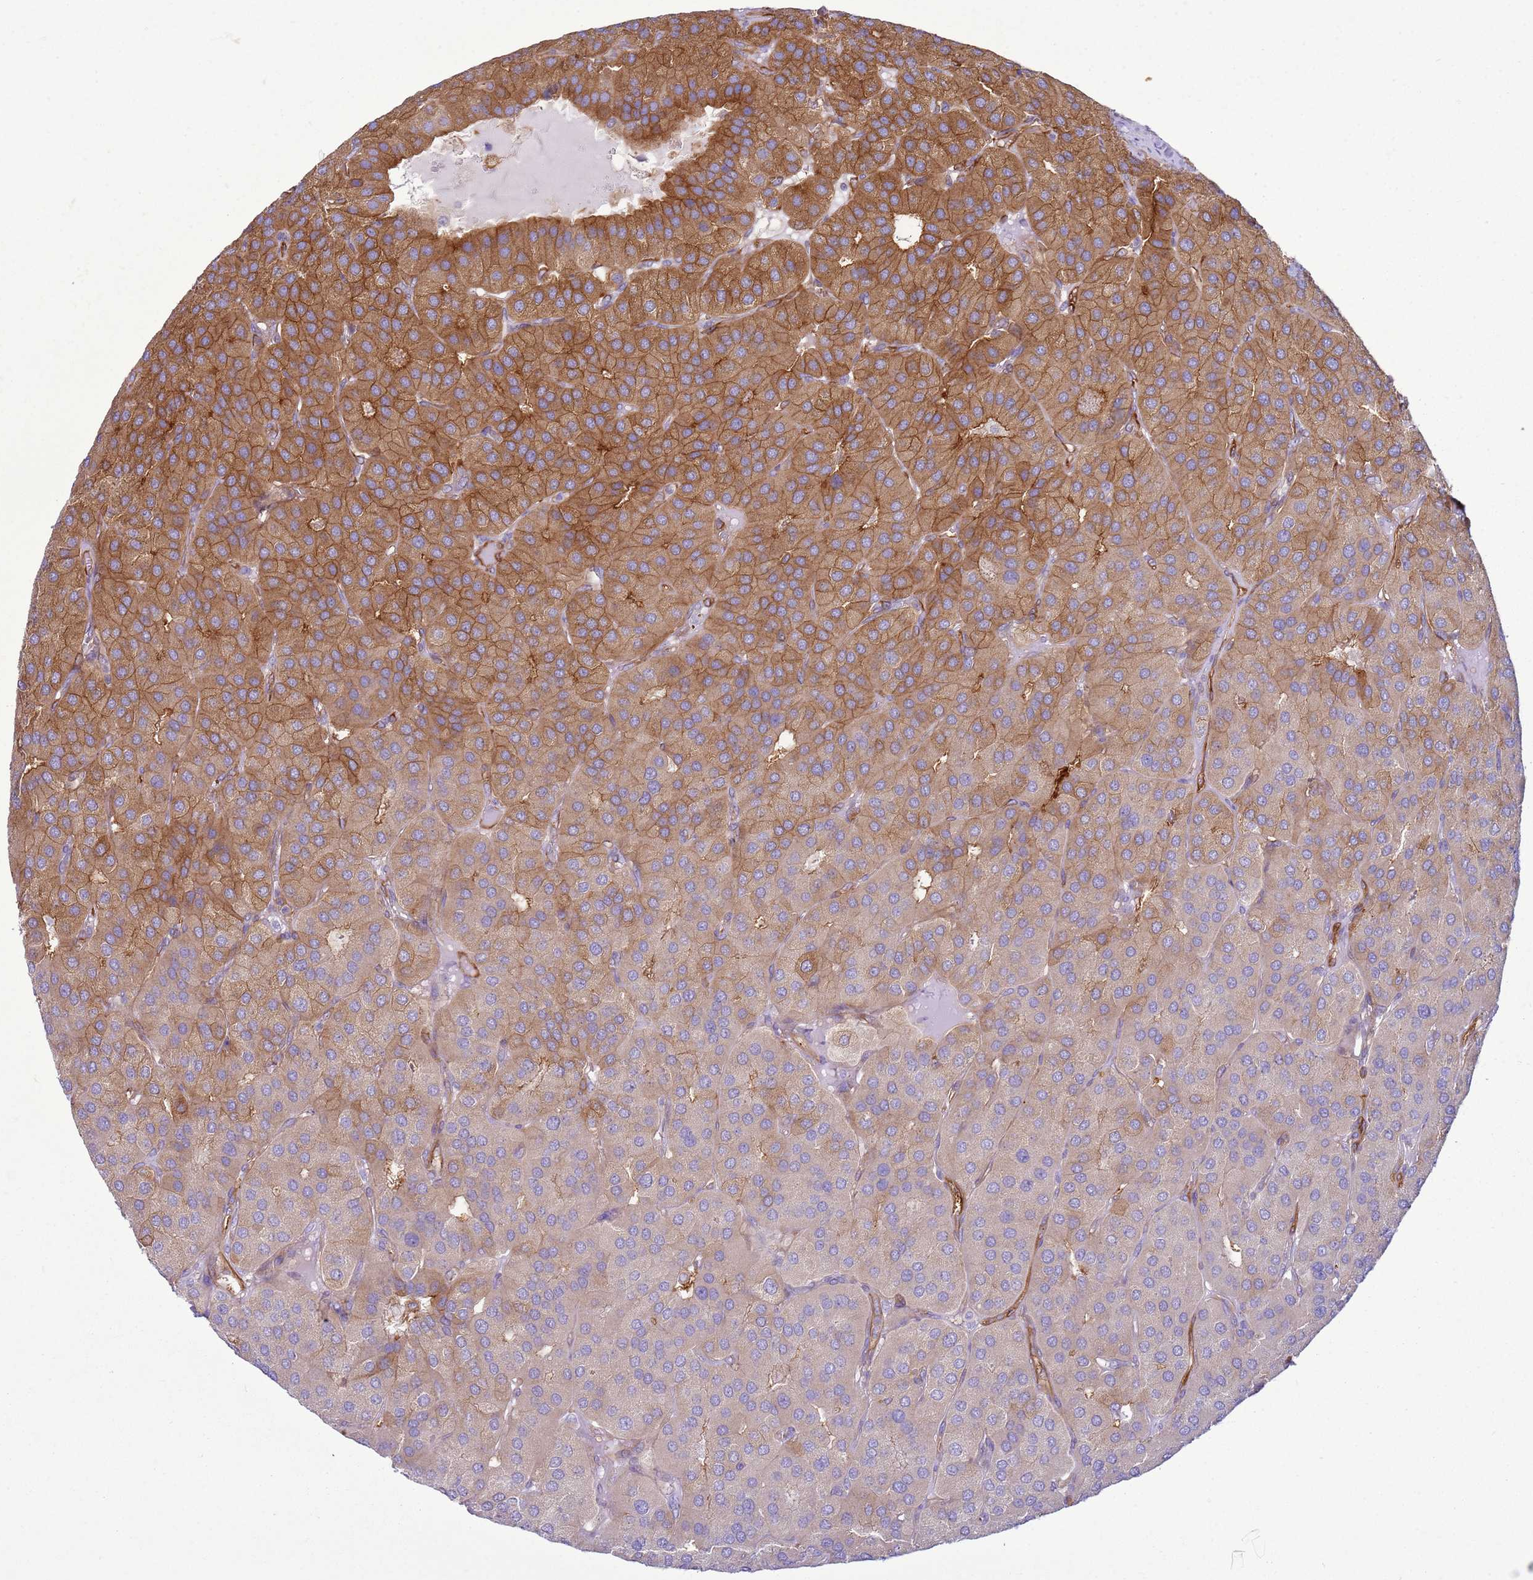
{"staining": {"intensity": "moderate", "quantity": "25%-75%", "location": "cytoplasmic/membranous"}, "tissue": "parathyroid gland", "cell_type": "Glandular cells", "image_type": "normal", "snomed": [{"axis": "morphology", "description": "Normal tissue, NOS"}, {"axis": "morphology", "description": "Adenoma, NOS"}, {"axis": "topography", "description": "Parathyroid gland"}], "caption": "About 25%-75% of glandular cells in unremarkable human parathyroid gland reveal moderate cytoplasmic/membranous protein positivity as visualized by brown immunohistochemical staining.", "gene": "SNX21", "patient": {"sex": "female", "age": 86}}